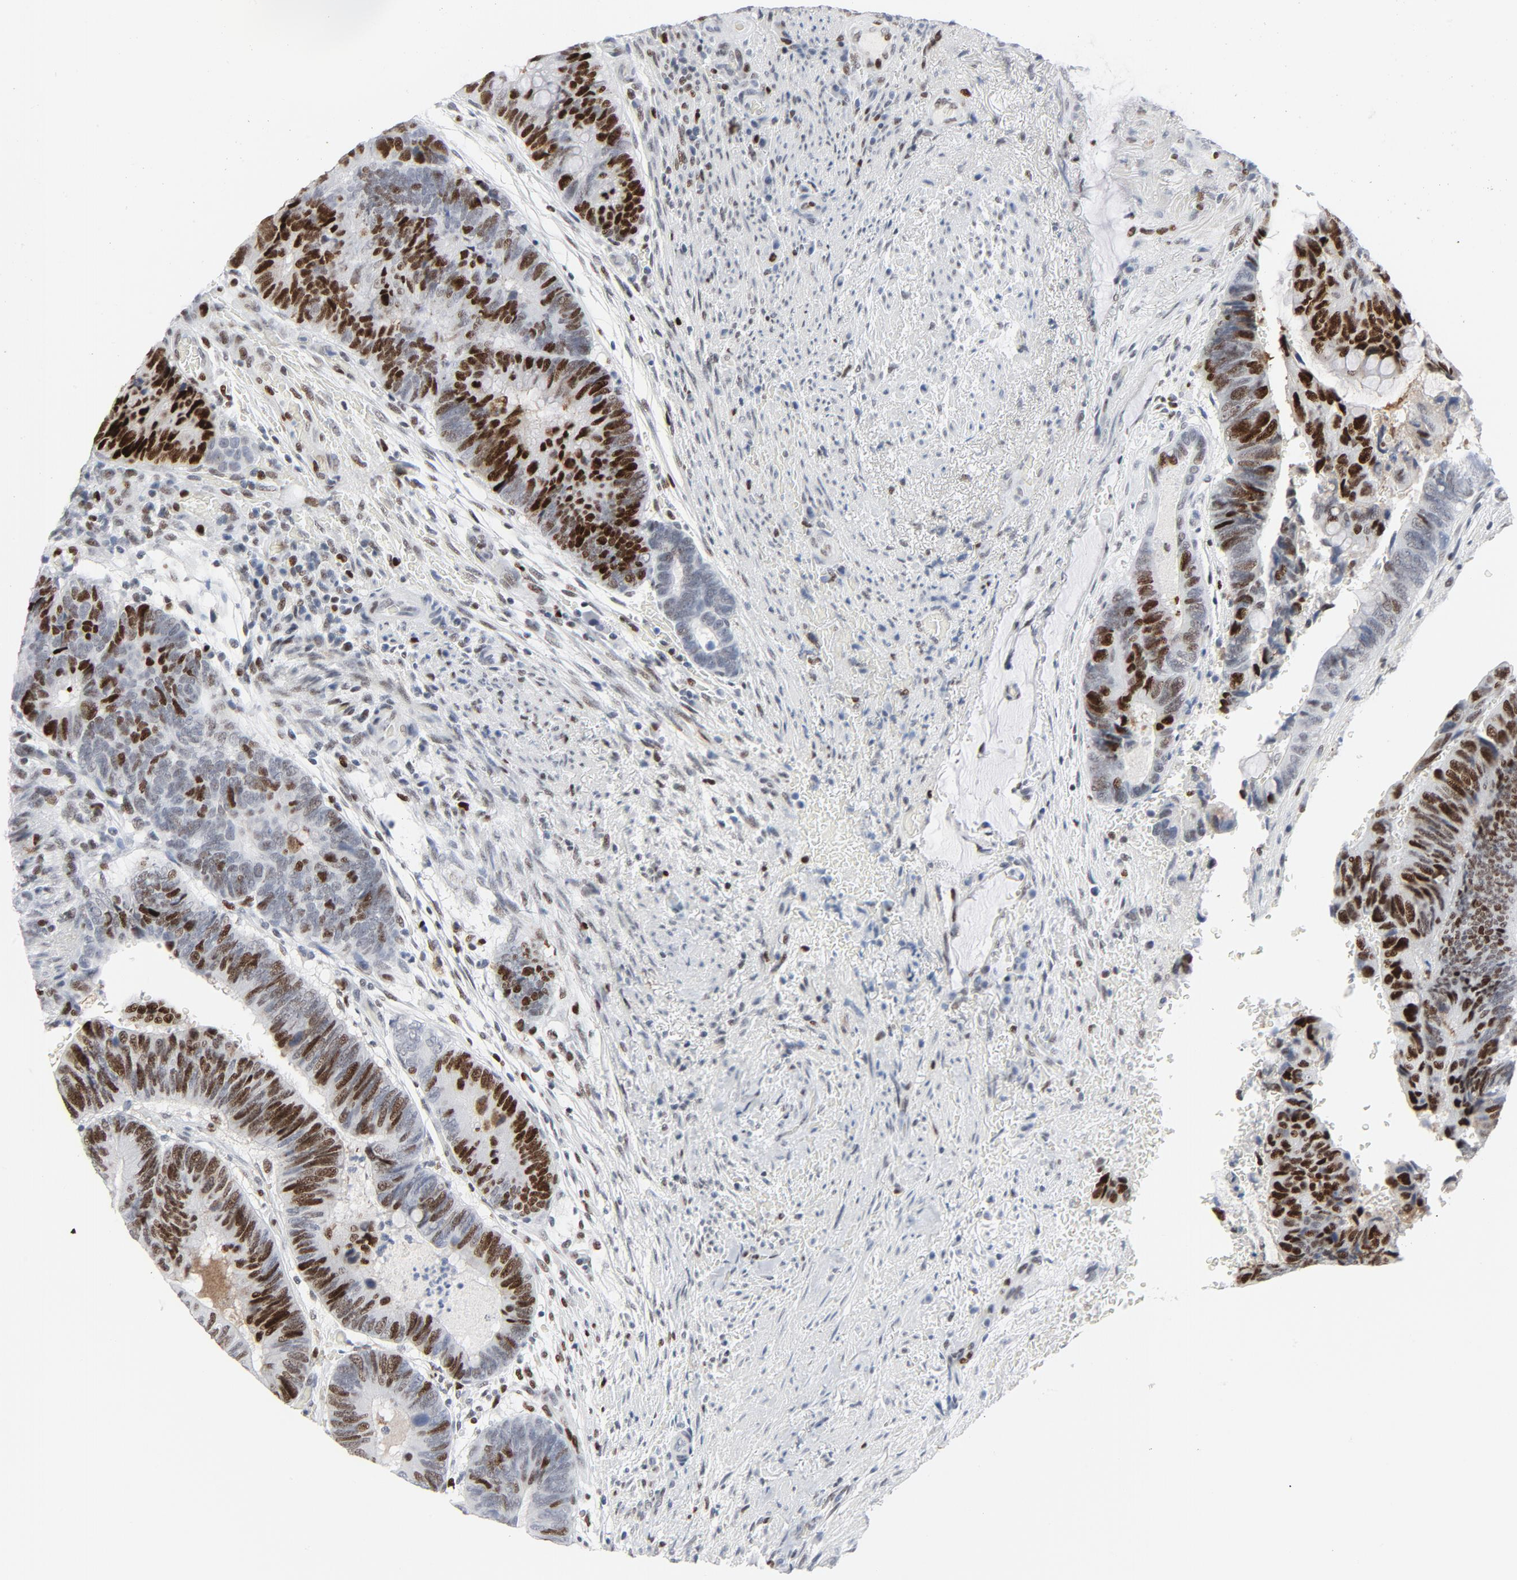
{"staining": {"intensity": "strong", "quantity": "25%-75%", "location": "nuclear"}, "tissue": "colorectal cancer", "cell_type": "Tumor cells", "image_type": "cancer", "snomed": [{"axis": "morphology", "description": "Normal tissue, NOS"}, {"axis": "morphology", "description": "Adenocarcinoma, NOS"}, {"axis": "topography", "description": "Rectum"}], "caption": "Immunohistochemistry (IHC) image of human colorectal cancer stained for a protein (brown), which reveals high levels of strong nuclear positivity in about 25%-75% of tumor cells.", "gene": "POLD1", "patient": {"sex": "male", "age": 92}}